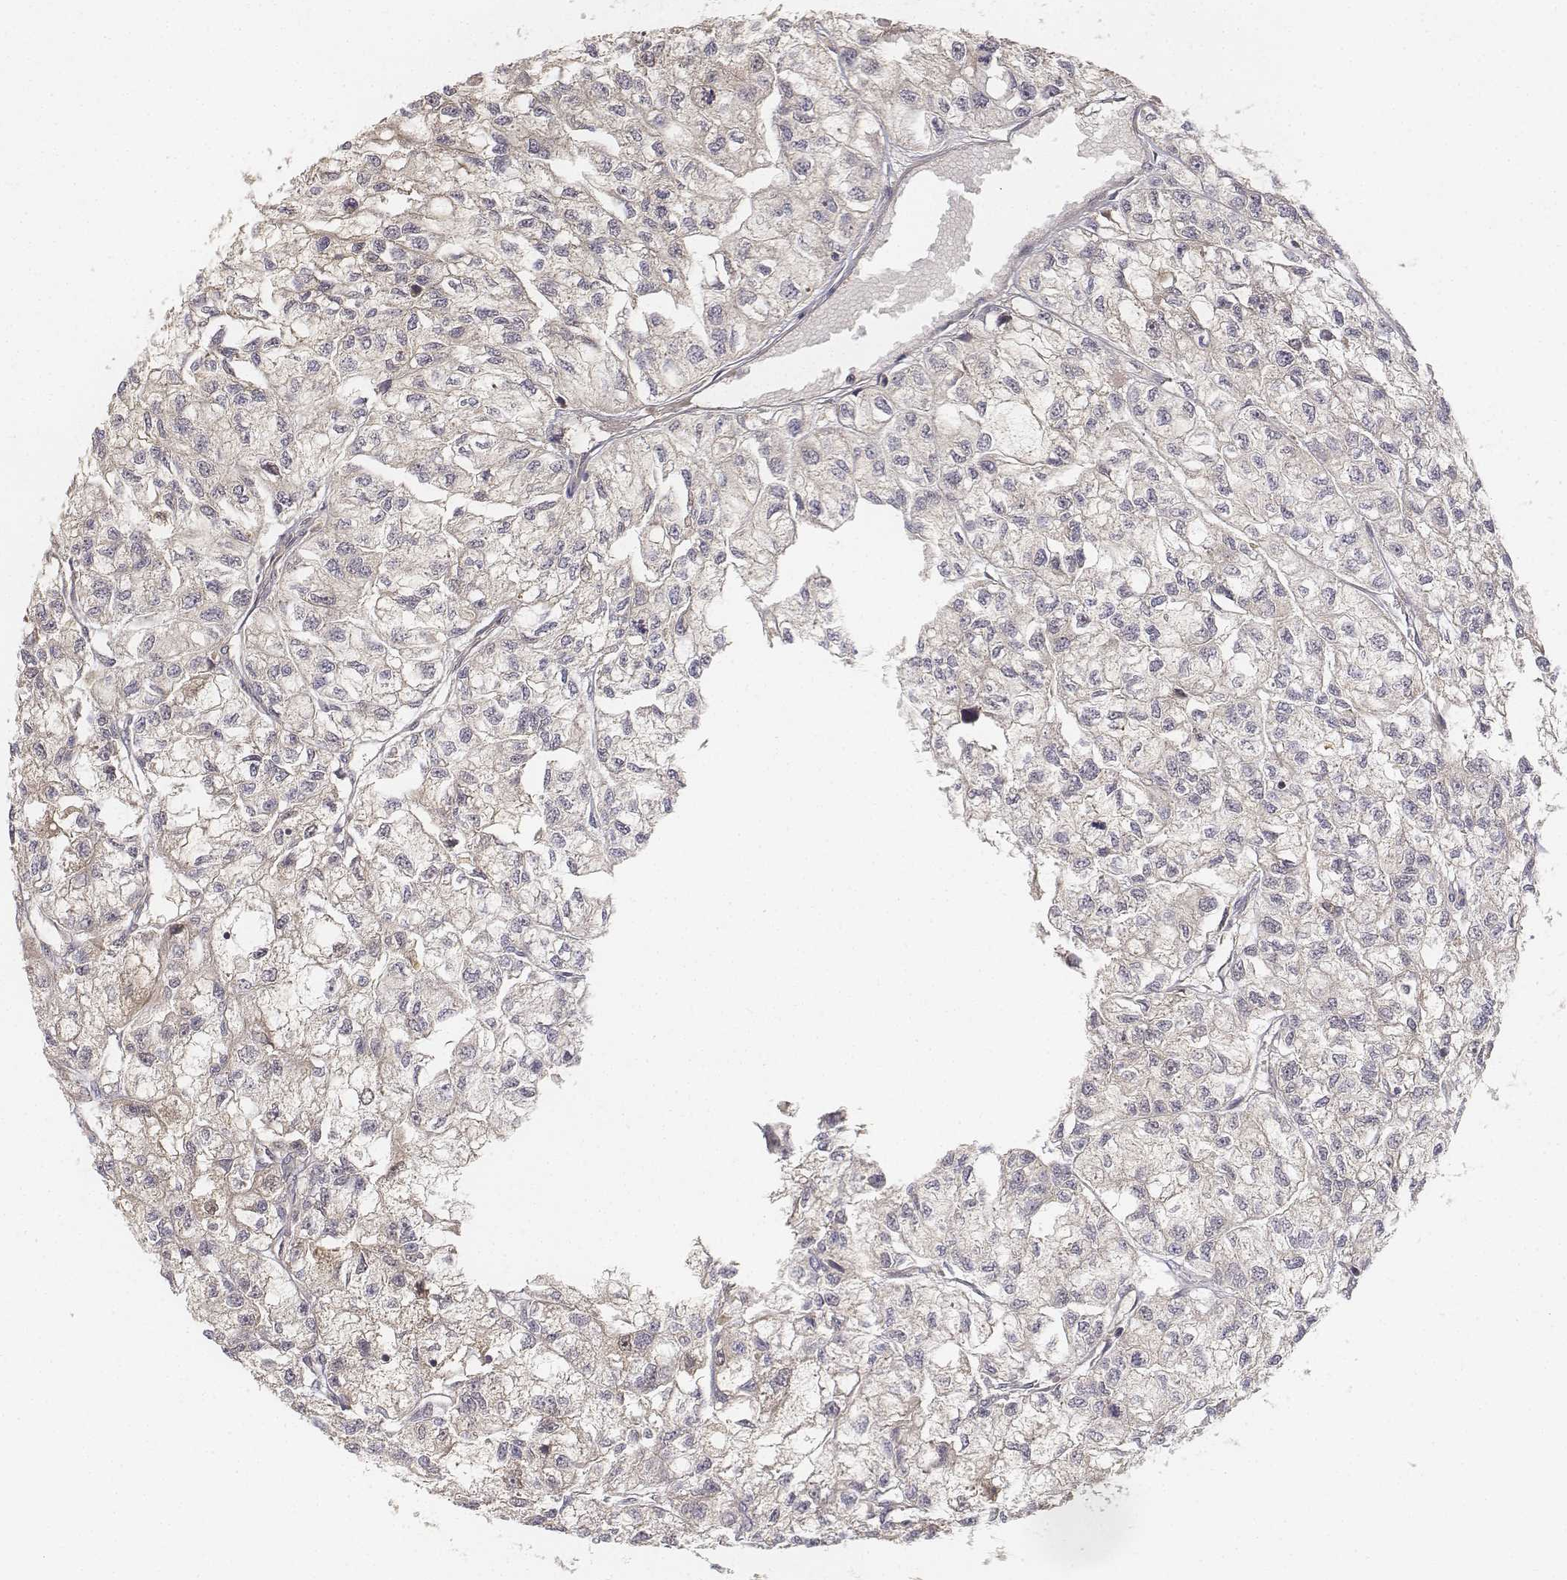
{"staining": {"intensity": "negative", "quantity": "none", "location": "none"}, "tissue": "renal cancer", "cell_type": "Tumor cells", "image_type": "cancer", "snomed": [{"axis": "morphology", "description": "Adenocarcinoma, NOS"}, {"axis": "topography", "description": "Kidney"}], "caption": "The photomicrograph reveals no significant staining in tumor cells of renal adenocarcinoma.", "gene": "FBXO21", "patient": {"sex": "male", "age": 56}}